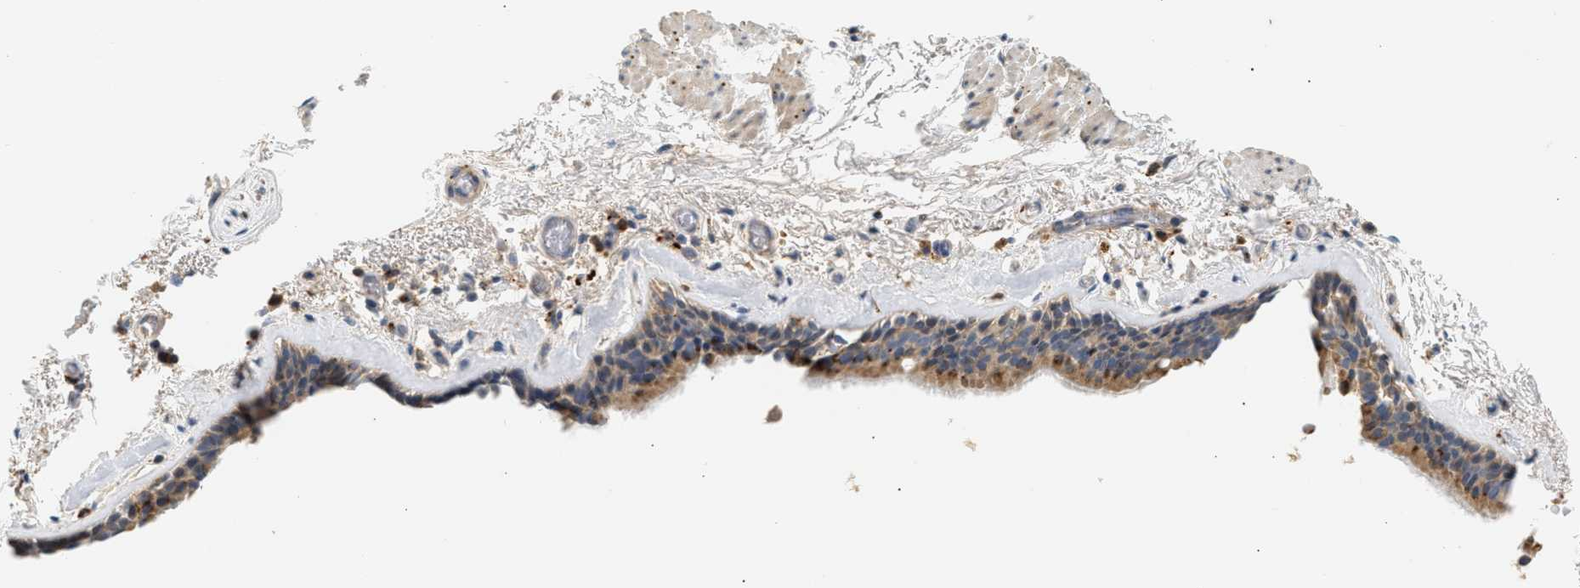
{"staining": {"intensity": "moderate", "quantity": ">75%", "location": "cytoplasmic/membranous"}, "tissue": "bronchus", "cell_type": "Respiratory epithelial cells", "image_type": "normal", "snomed": [{"axis": "morphology", "description": "Normal tissue, NOS"}, {"axis": "topography", "description": "Cartilage tissue"}], "caption": "The micrograph displays immunohistochemical staining of benign bronchus. There is moderate cytoplasmic/membranous positivity is present in approximately >75% of respiratory epithelial cells.", "gene": "ENTHD1", "patient": {"sex": "female", "age": 63}}